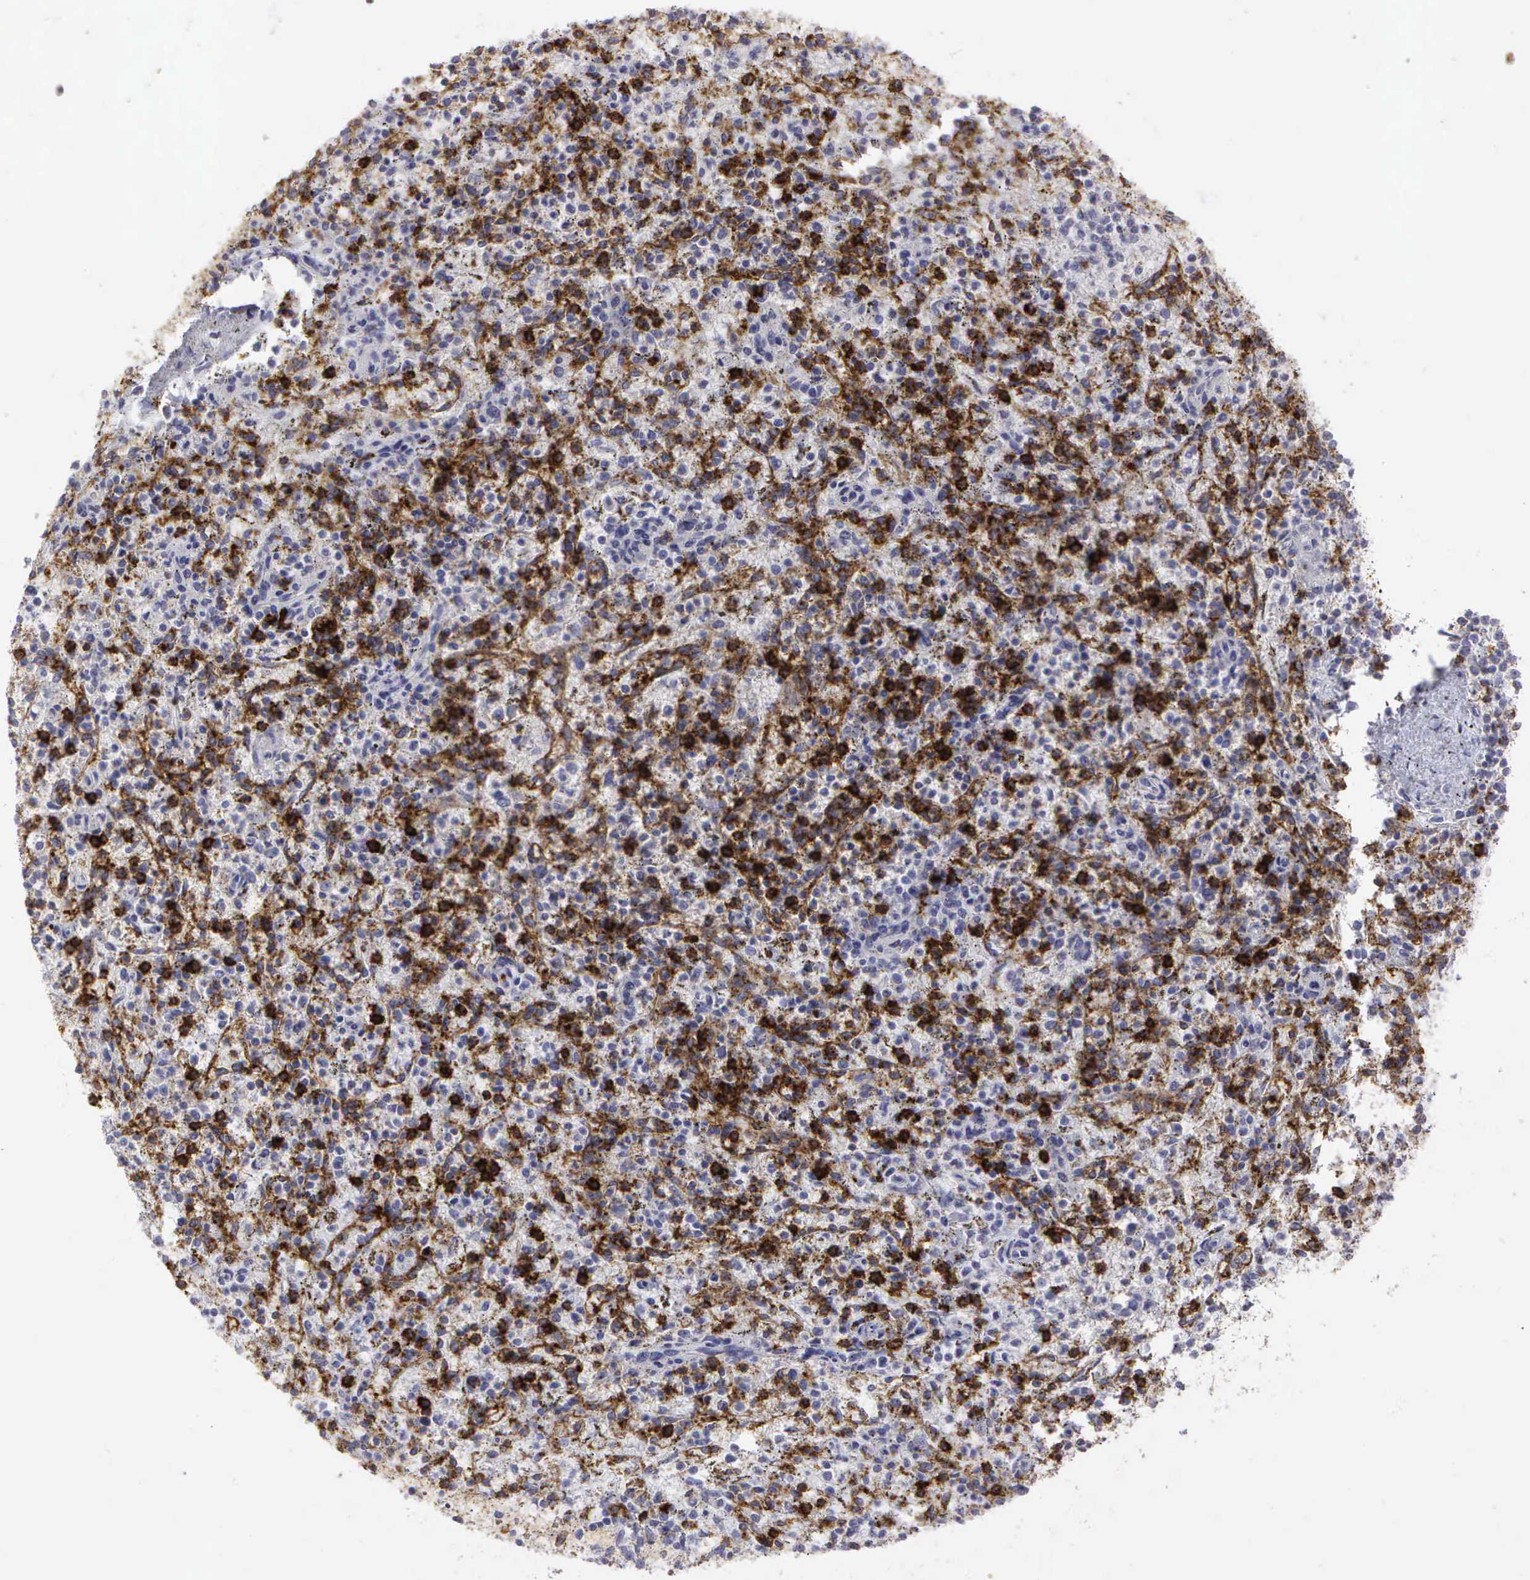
{"staining": {"intensity": "strong", "quantity": "25%-75%", "location": "cytoplasmic/membranous,nuclear"}, "tissue": "spleen", "cell_type": "Cells in red pulp", "image_type": "normal", "snomed": [{"axis": "morphology", "description": "Normal tissue, NOS"}, {"axis": "topography", "description": "Spleen"}], "caption": "DAB (3,3'-diaminobenzidine) immunohistochemical staining of unremarkable human spleen shows strong cytoplasmic/membranous,nuclear protein positivity in about 25%-75% of cells in red pulp.", "gene": "CD8A", "patient": {"sex": "male", "age": 72}}